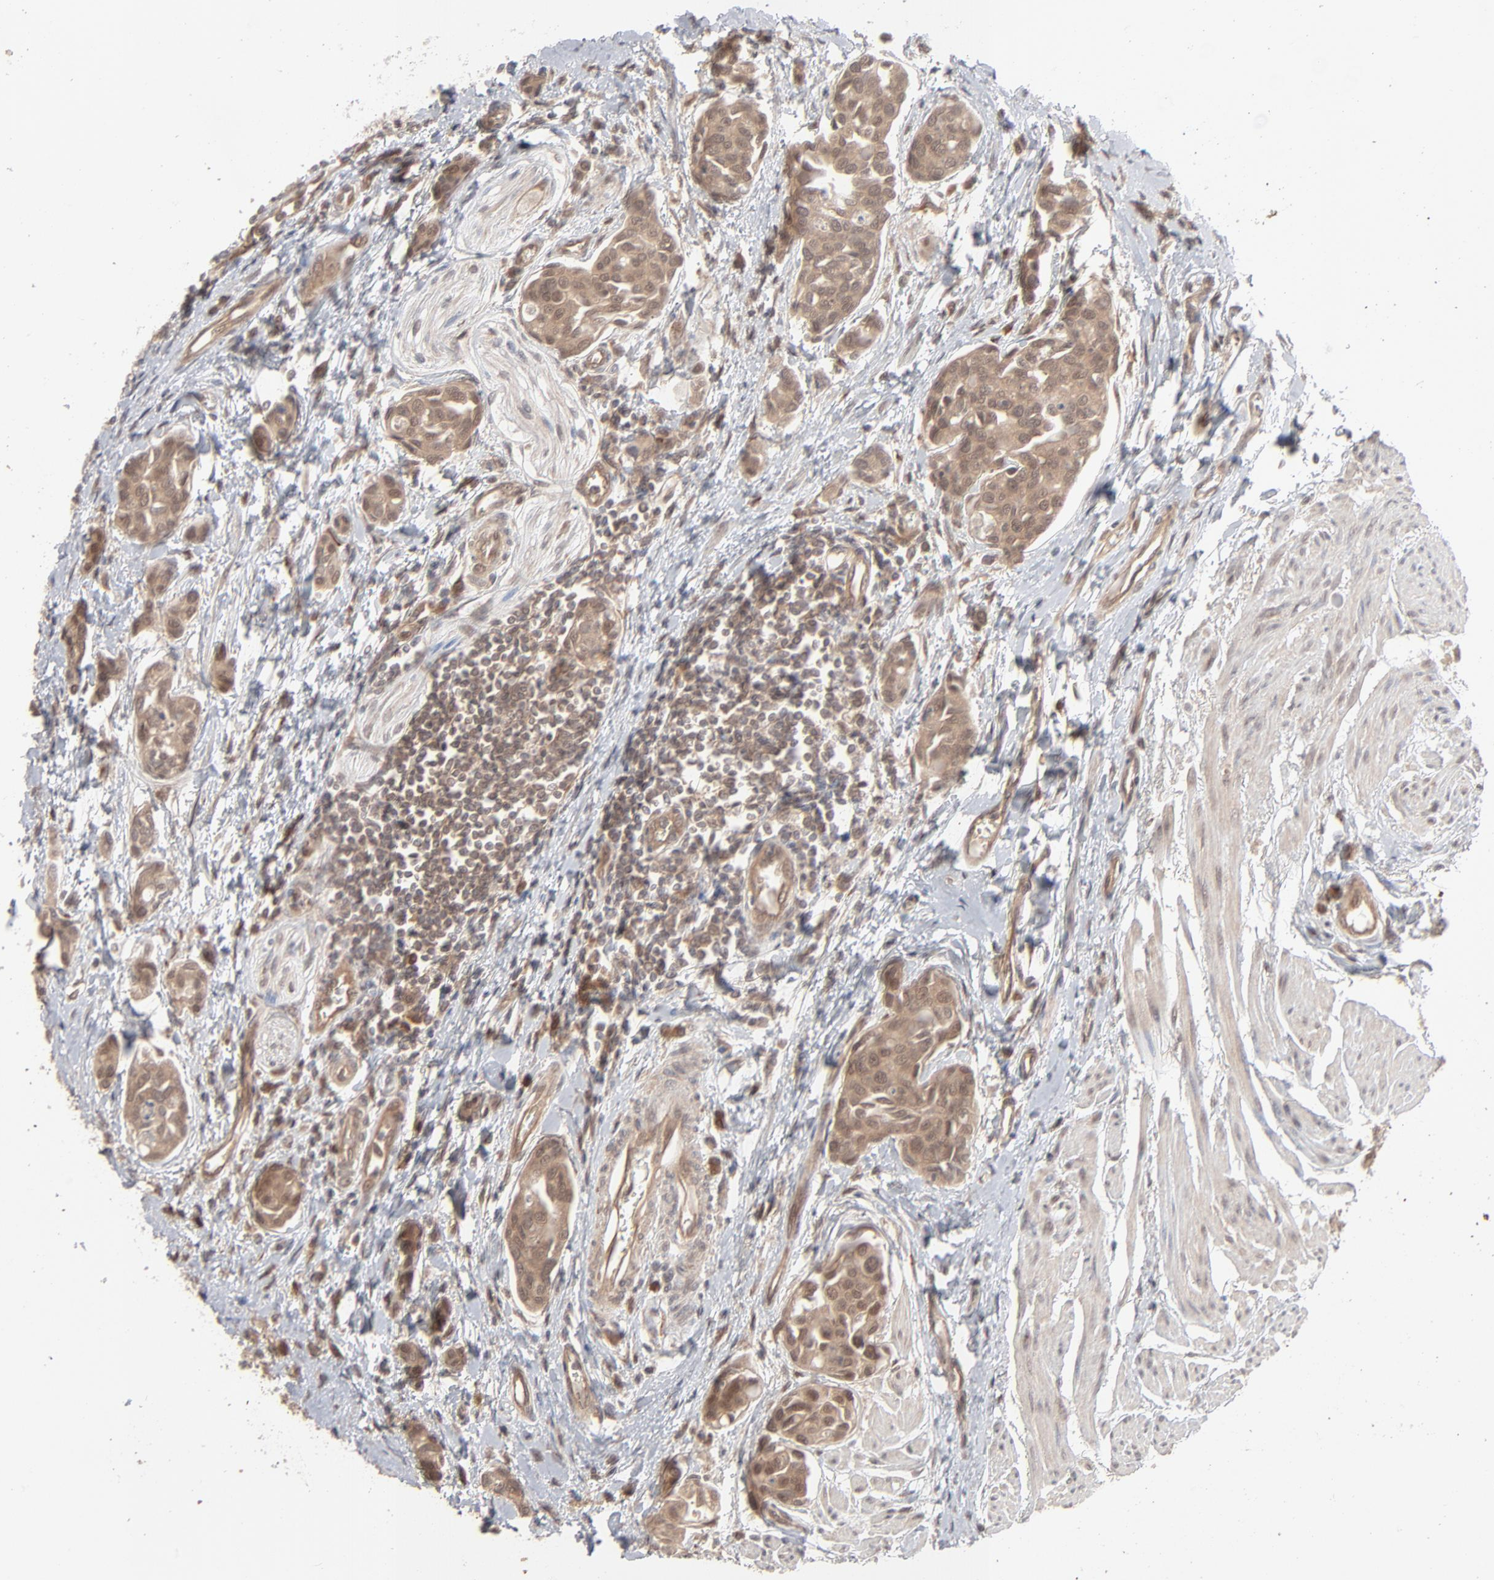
{"staining": {"intensity": "moderate", "quantity": ">75%", "location": "cytoplasmic/membranous,nuclear"}, "tissue": "urothelial cancer", "cell_type": "Tumor cells", "image_type": "cancer", "snomed": [{"axis": "morphology", "description": "Urothelial carcinoma, High grade"}, {"axis": "topography", "description": "Urinary bladder"}], "caption": "High-grade urothelial carcinoma stained for a protein (brown) demonstrates moderate cytoplasmic/membranous and nuclear positive staining in approximately >75% of tumor cells.", "gene": "SCFD1", "patient": {"sex": "male", "age": 78}}